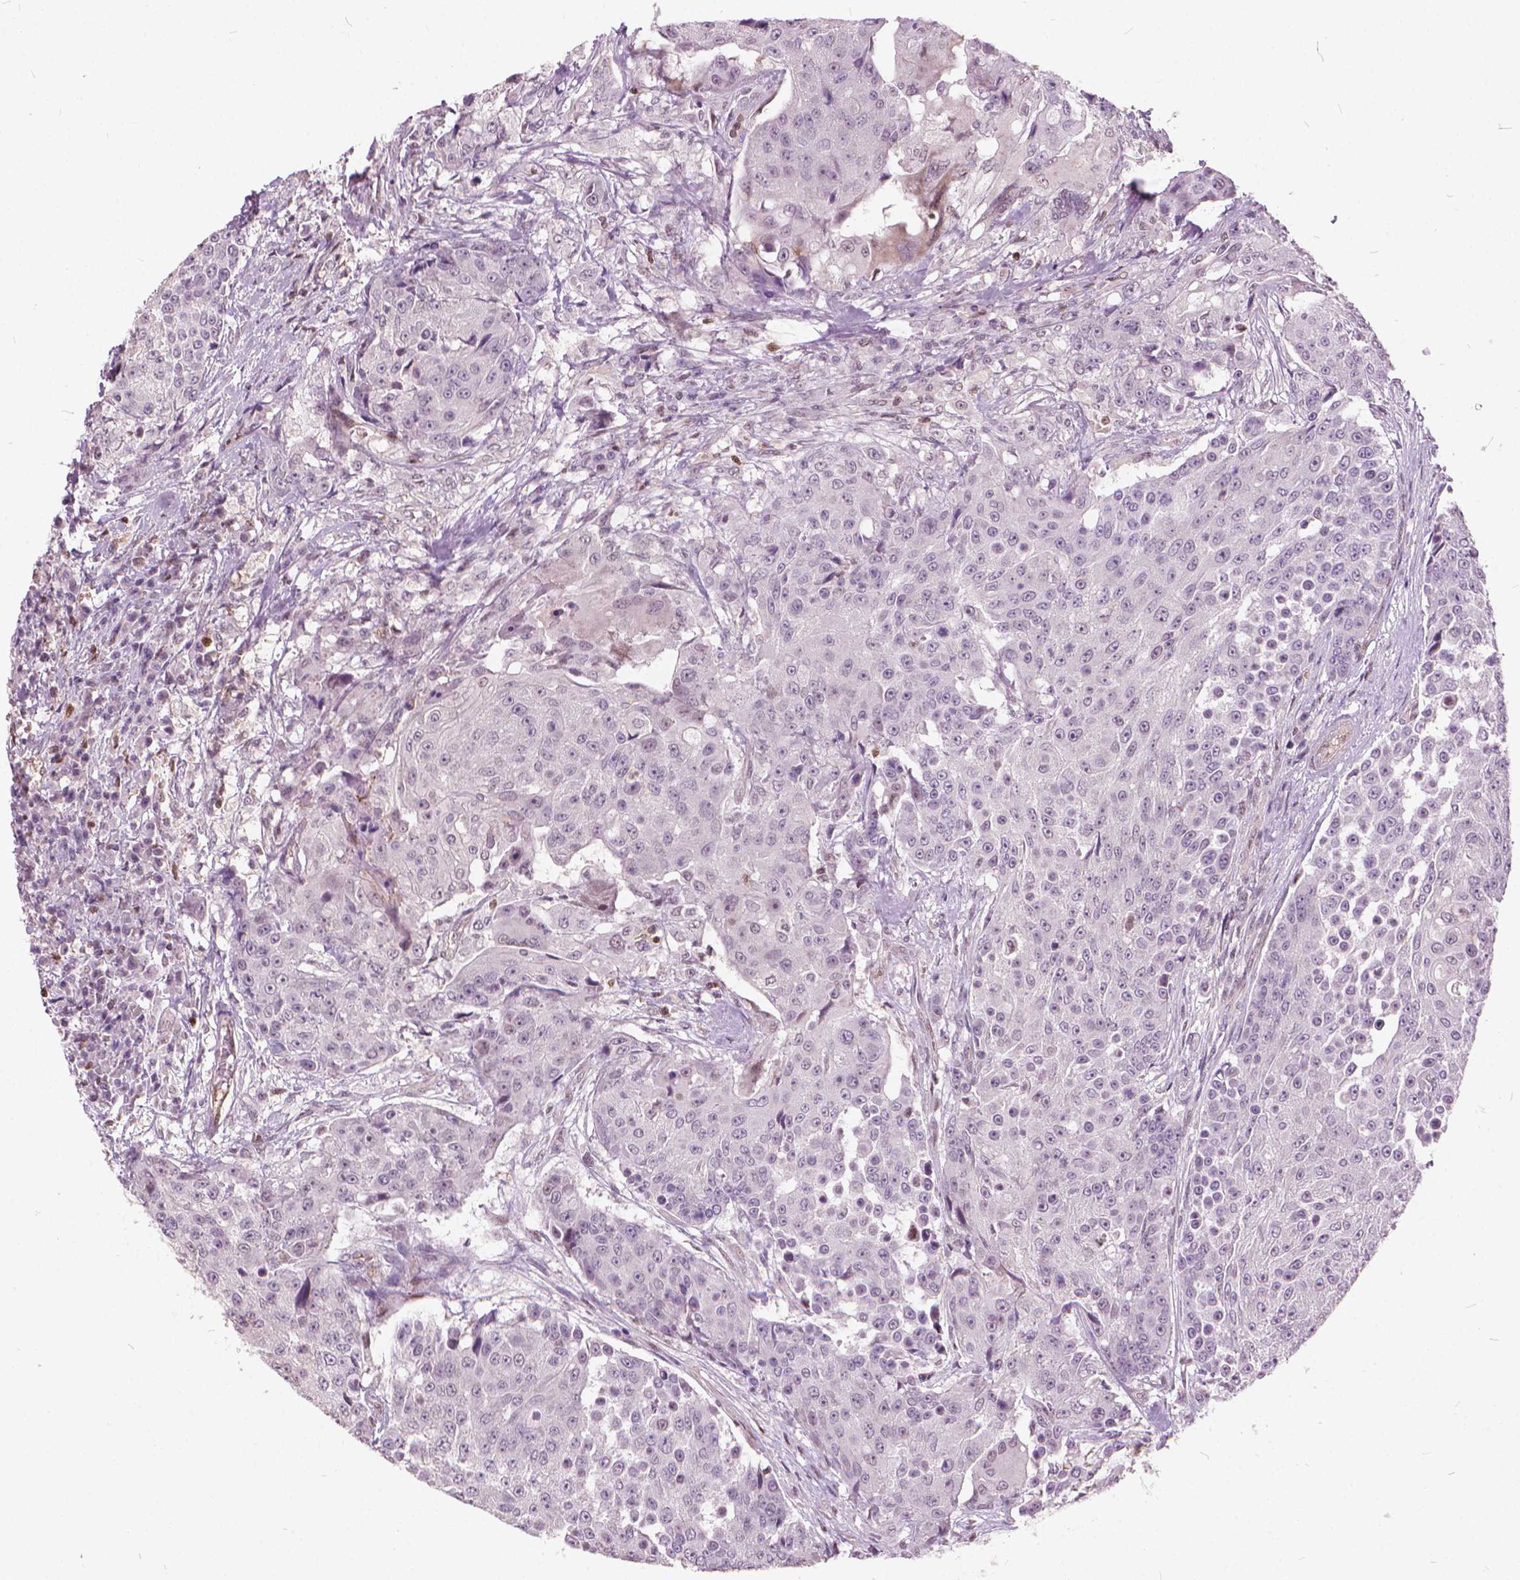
{"staining": {"intensity": "negative", "quantity": "none", "location": "none"}, "tissue": "urothelial cancer", "cell_type": "Tumor cells", "image_type": "cancer", "snomed": [{"axis": "morphology", "description": "Urothelial carcinoma, High grade"}, {"axis": "topography", "description": "Urinary bladder"}], "caption": "DAB immunohistochemical staining of urothelial carcinoma (high-grade) exhibits no significant positivity in tumor cells.", "gene": "STAT5B", "patient": {"sex": "female", "age": 63}}